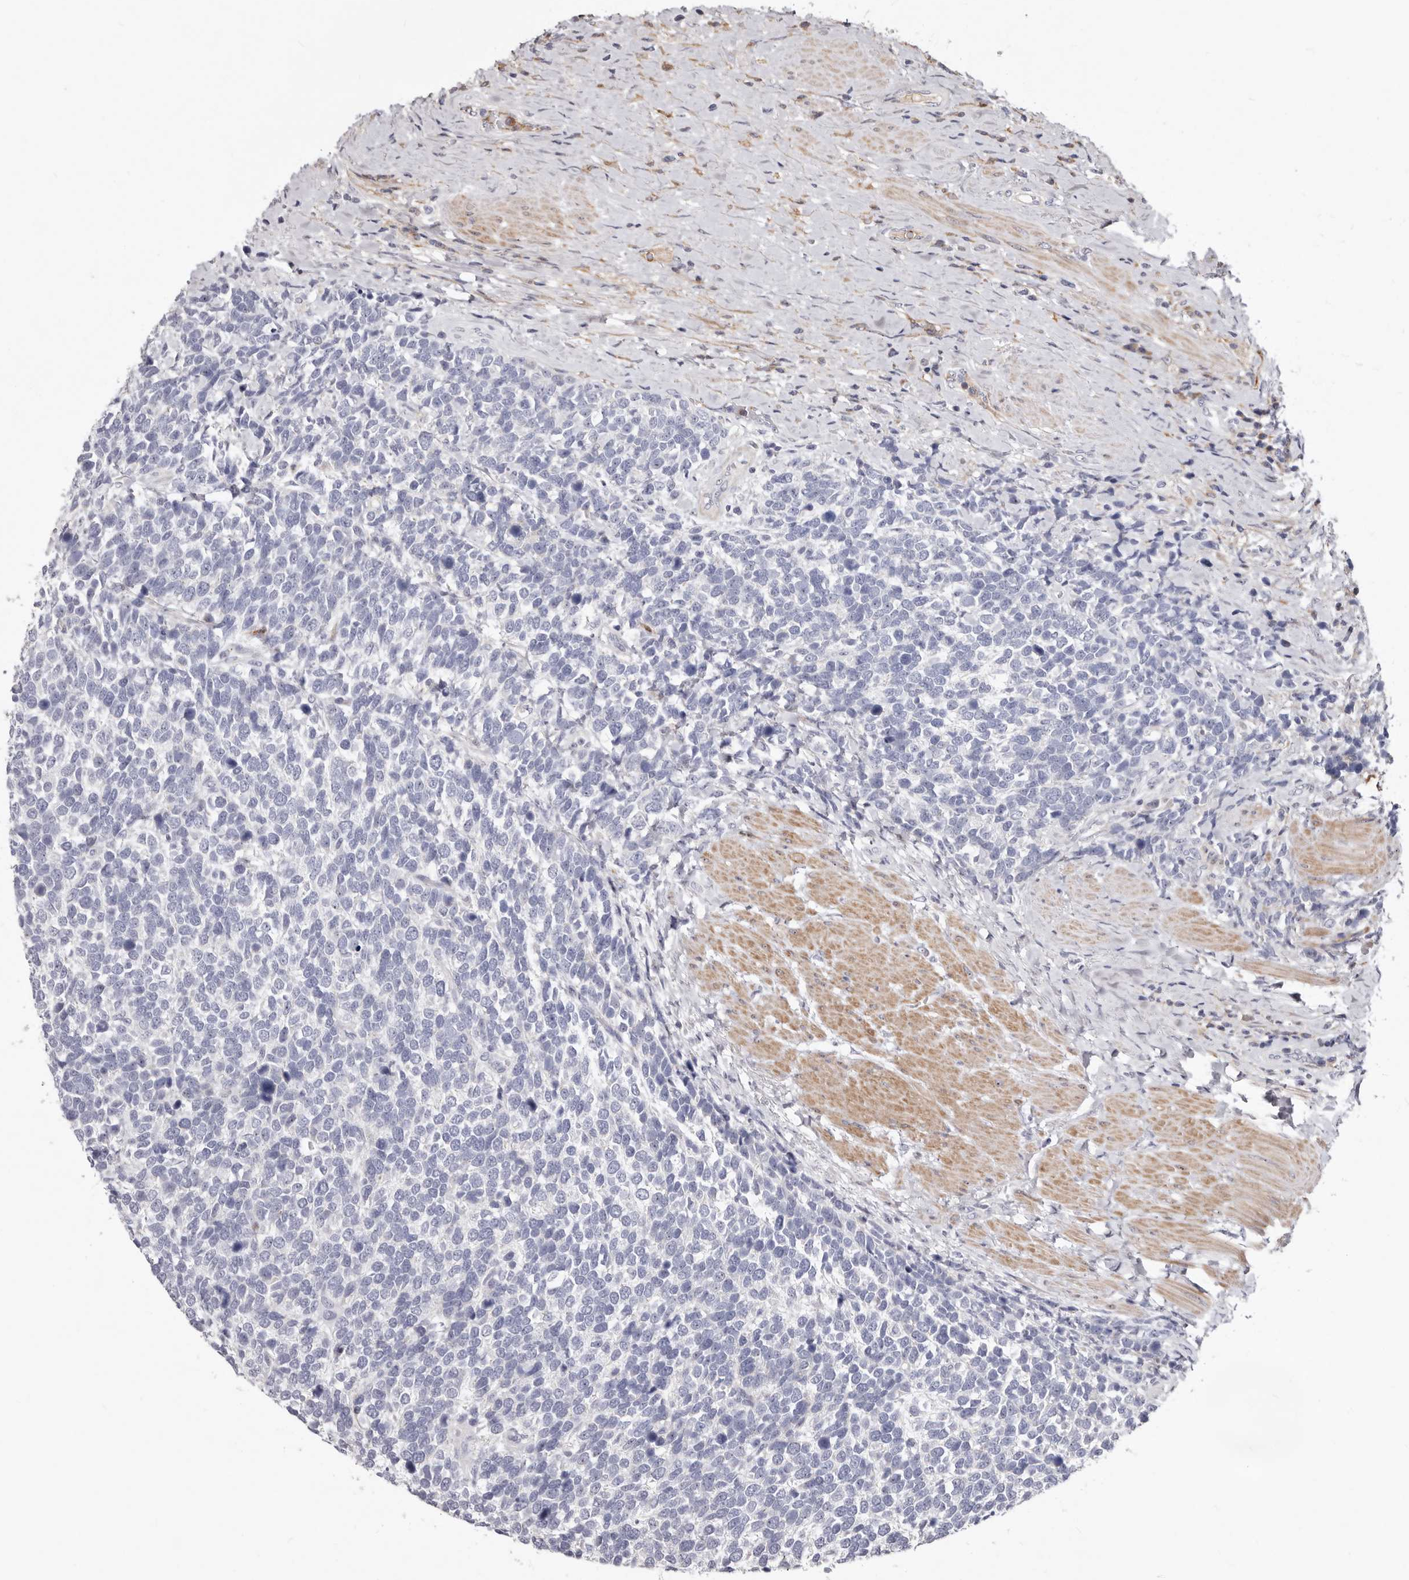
{"staining": {"intensity": "negative", "quantity": "none", "location": "none"}, "tissue": "urothelial cancer", "cell_type": "Tumor cells", "image_type": "cancer", "snomed": [{"axis": "morphology", "description": "Urothelial carcinoma, High grade"}, {"axis": "topography", "description": "Urinary bladder"}], "caption": "There is no significant expression in tumor cells of urothelial cancer.", "gene": "NUBPL", "patient": {"sex": "female", "age": 82}}